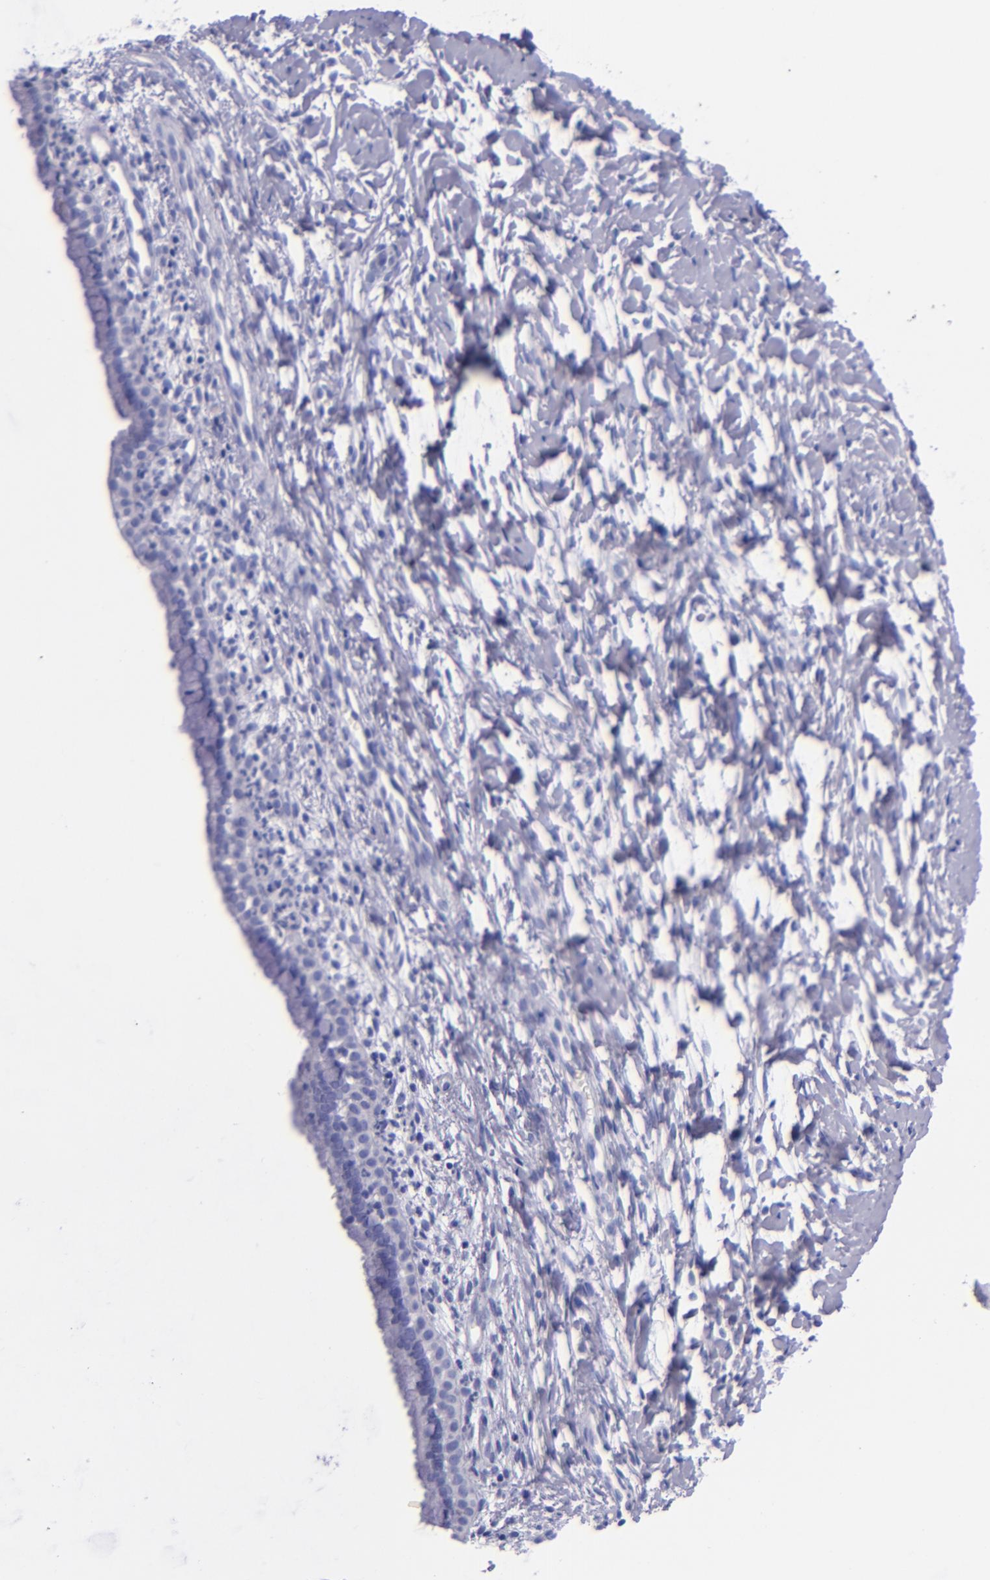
{"staining": {"intensity": "negative", "quantity": "none", "location": "none"}, "tissue": "cervix", "cell_type": "Glandular cells", "image_type": "normal", "snomed": [{"axis": "morphology", "description": "Normal tissue, NOS"}, {"axis": "topography", "description": "Cervix"}], "caption": "Glandular cells show no significant protein expression in unremarkable cervix. Nuclei are stained in blue.", "gene": "LAG3", "patient": {"sex": "female", "age": 46}}